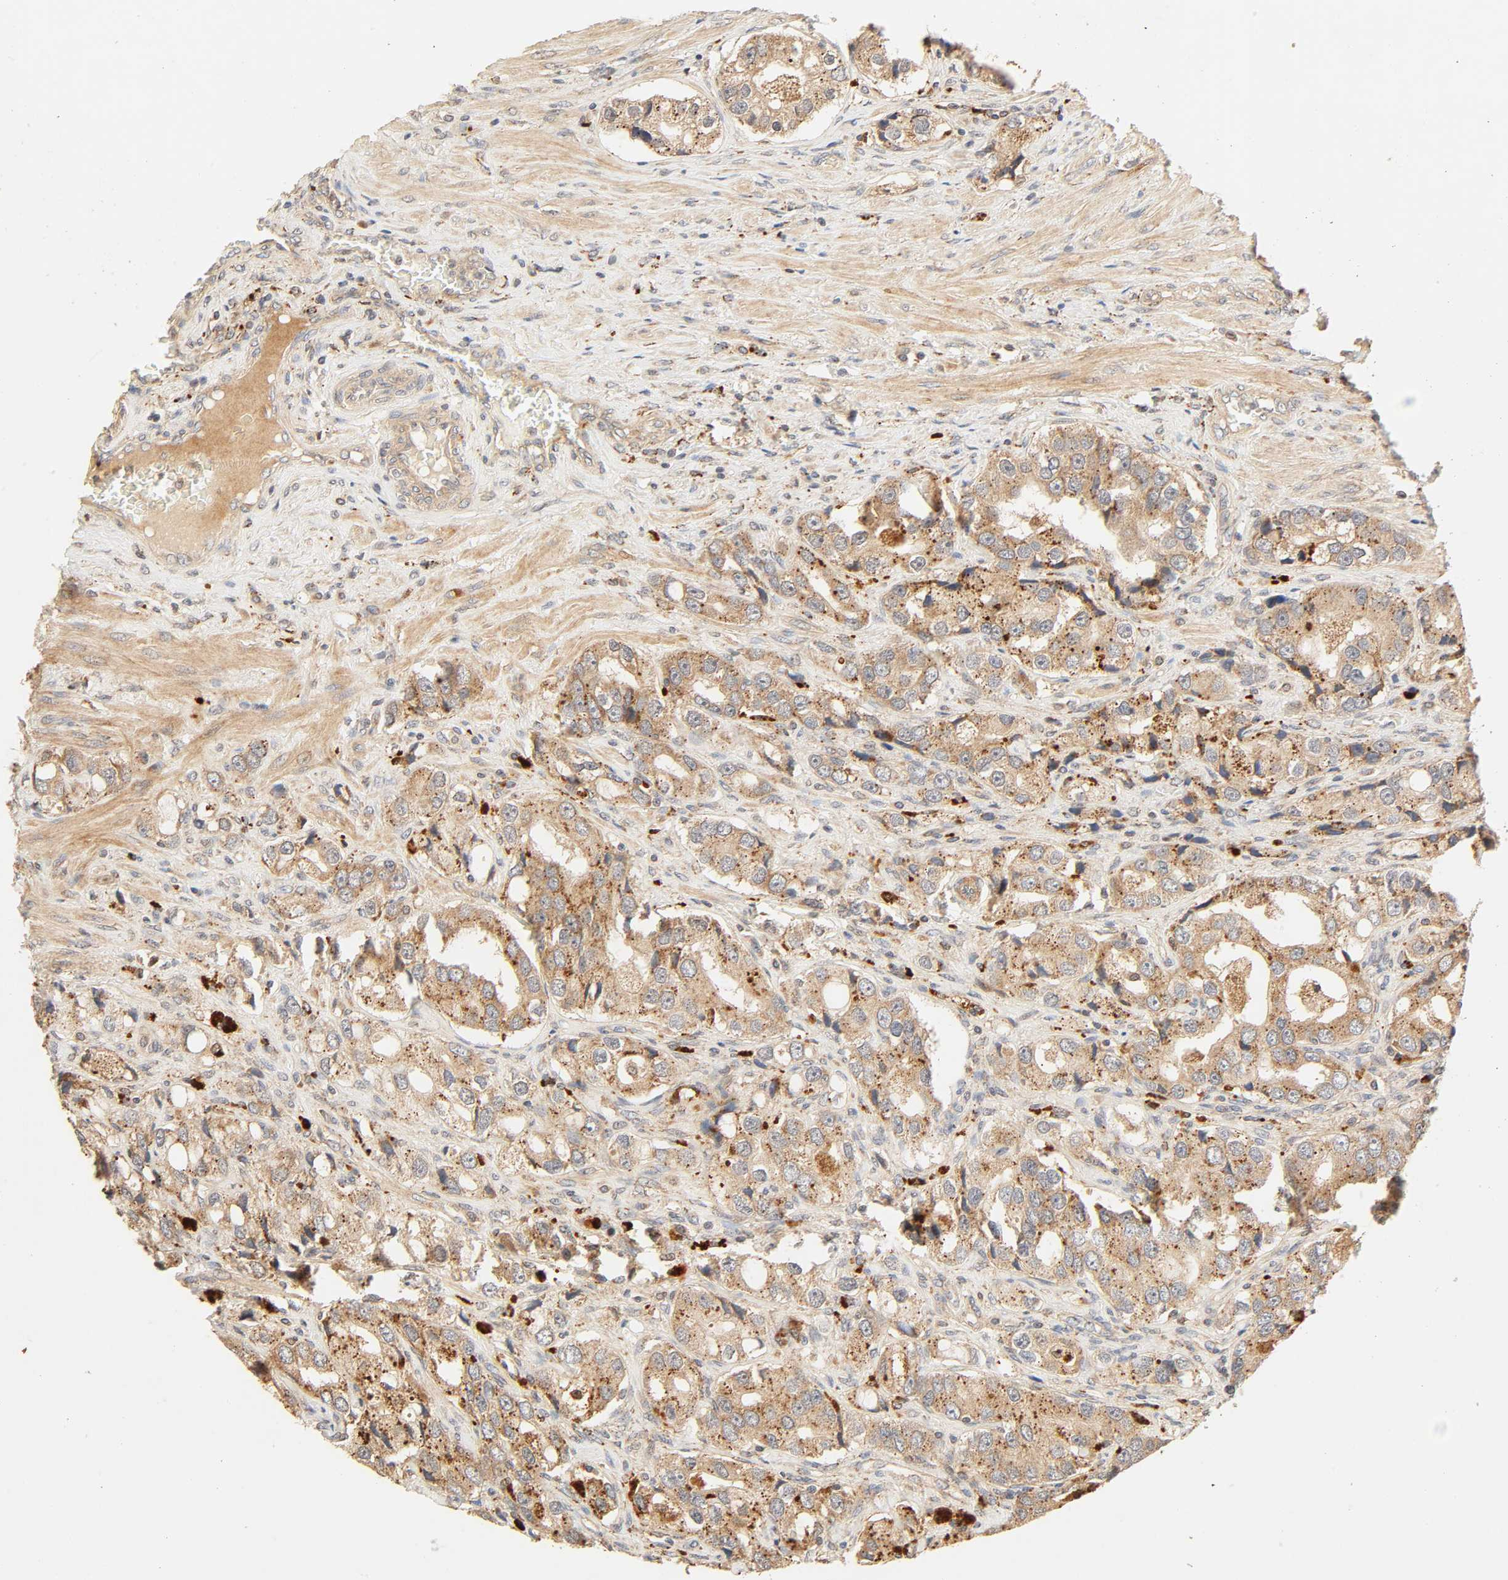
{"staining": {"intensity": "moderate", "quantity": ">75%", "location": "cytoplasmic/membranous"}, "tissue": "prostate cancer", "cell_type": "Tumor cells", "image_type": "cancer", "snomed": [{"axis": "morphology", "description": "Adenocarcinoma, High grade"}, {"axis": "topography", "description": "Prostate"}], "caption": "Prostate adenocarcinoma (high-grade) stained for a protein shows moderate cytoplasmic/membranous positivity in tumor cells.", "gene": "MAPK6", "patient": {"sex": "male", "age": 63}}